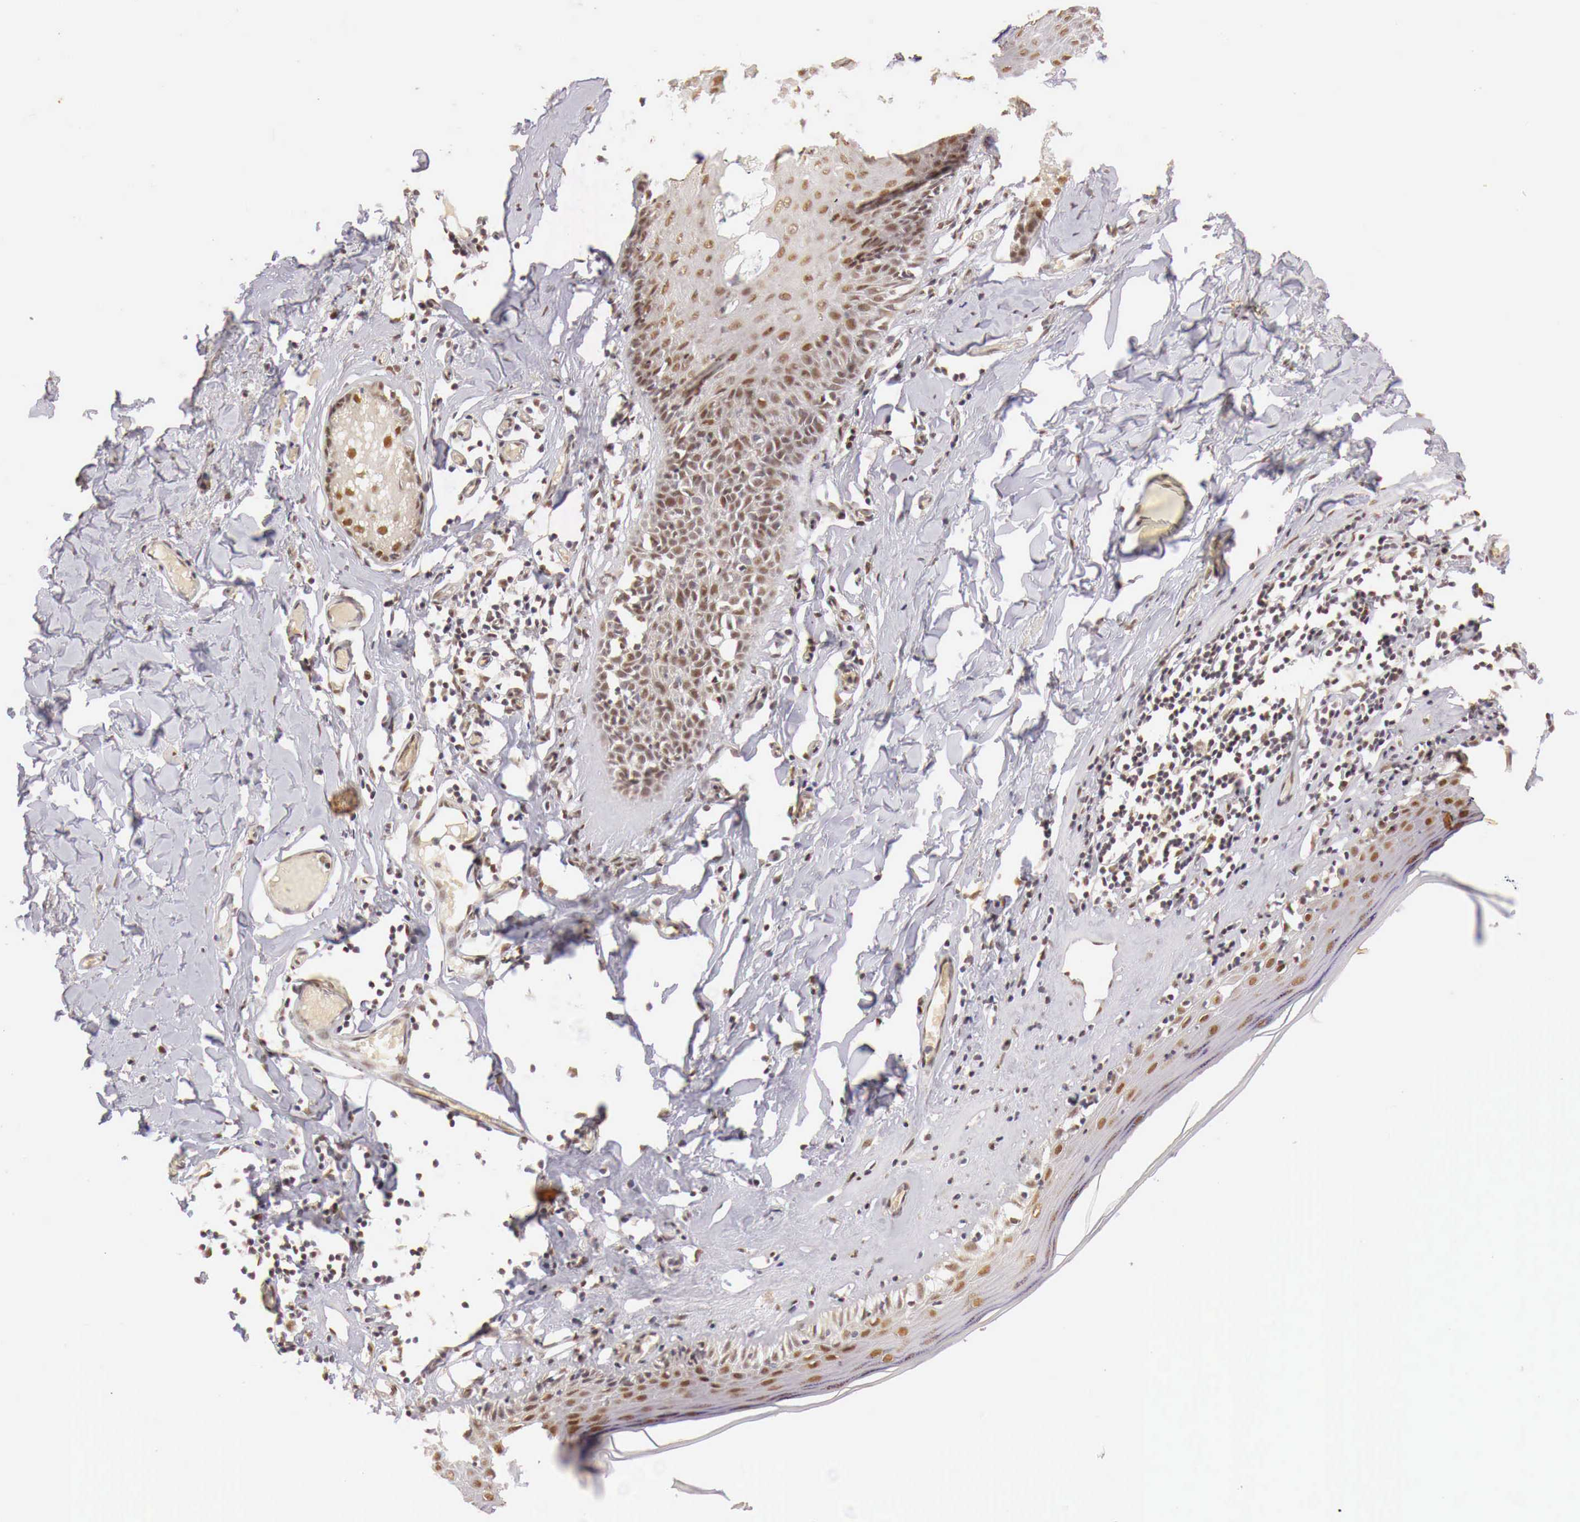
{"staining": {"intensity": "moderate", "quantity": ">75%", "location": "cytoplasmic/membranous,nuclear"}, "tissue": "skin", "cell_type": "Epidermal cells", "image_type": "normal", "snomed": [{"axis": "morphology", "description": "Normal tissue, NOS"}, {"axis": "topography", "description": "Vascular tissue"}, {"axis": "topography", "description": "Vulva"}, {"axis": "topography", "description": "Peripheral nerve tissue"}], "caption": "Immunohistochemical staining of unremarkable skin demonstrates moderate cytoplasmic/membranous,nuclear protein positivity in about >75% of epidermal cells.", "gene": "GPKOW", "patient": {"sex": "female", "age": 86}}